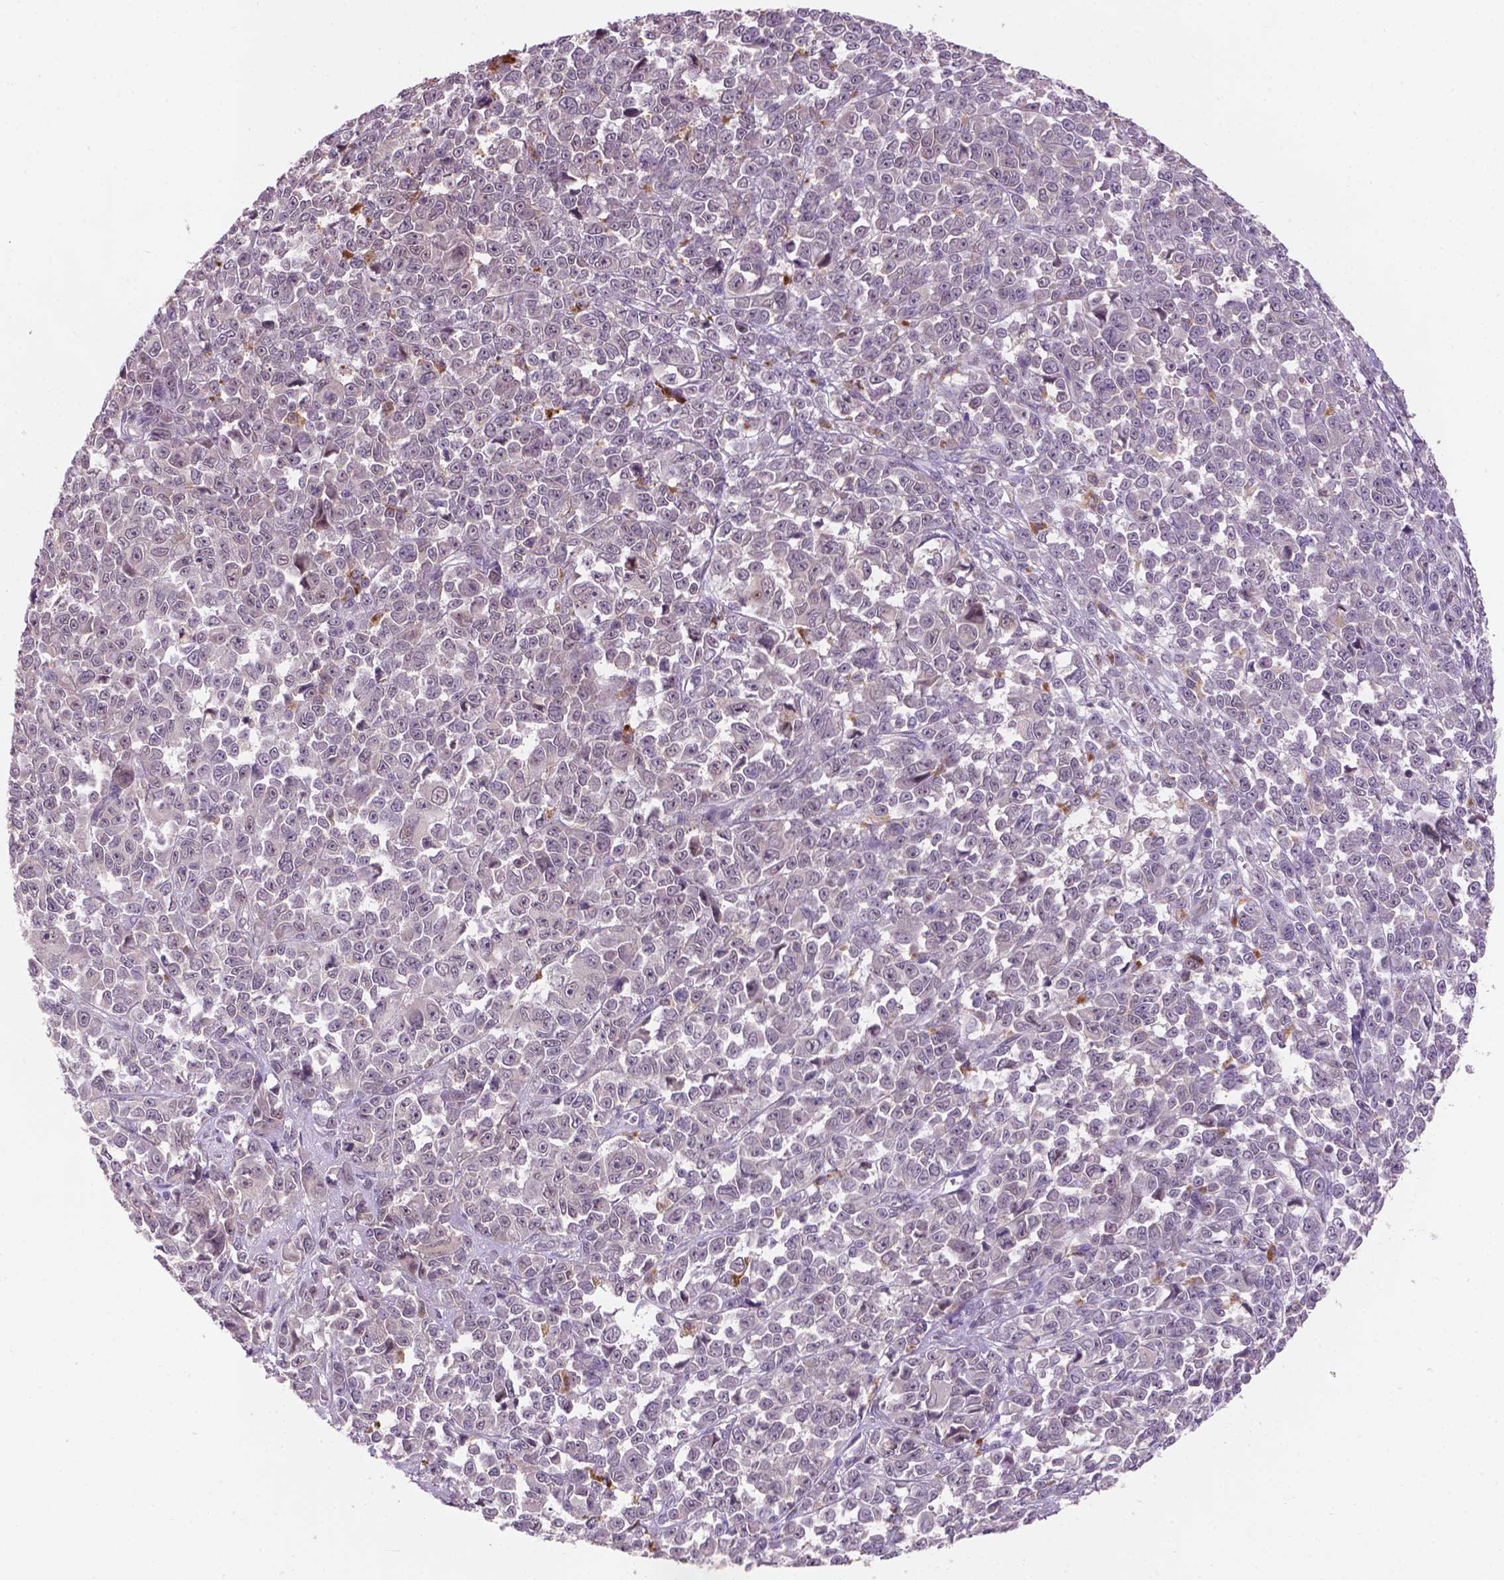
{"staining": {"intensity": "negative", "quantity": "none", "location": "none"}, "tissue": "melanoma", "cell_type": "Tumor cells", "image_type": "cancer", "snomed": [{"axis": "morphology", "description": "Malignant melanoma, NOS"}, {"axis": "topography", "description": "Skin"}], "caption": "The histopathology image displays no staining of tumor cells in malignant melanoma.", "gene": "GXYLT2", "patient": {"sex": "female", "age": 95}}